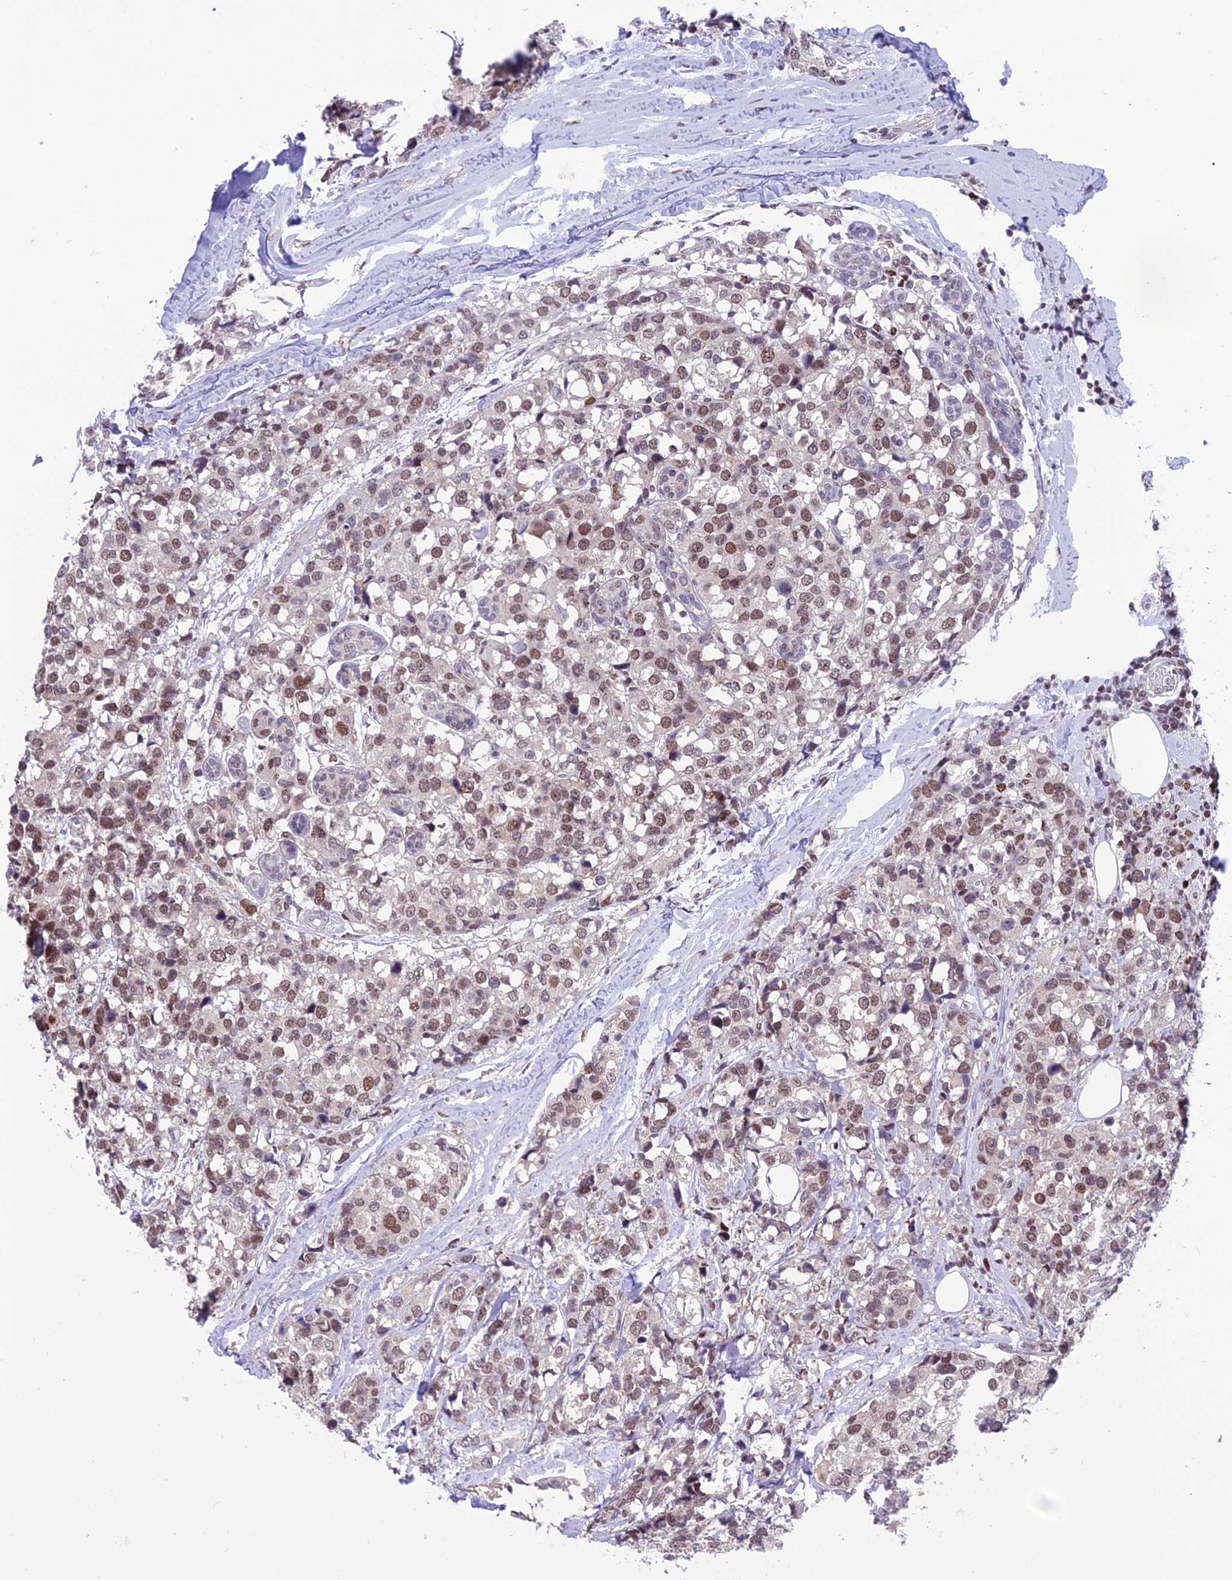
{"staining": {"intensity": "moderate", "quantity": ">75%", "location": "nuclear"}, "tissue": "breast cancer", "cell_type": "Tumor cells", "image_type": "cancer", "snomed": [{"axis": "morphology", "description": "Lobular carcinoma"}, {"axis": "topography", "description": "Breast"}], "caption": "DAB (3,3'-diaminobenzidine) immunohistochemical staining of human lobular carcinoma (breast) reveals moderate nuclear protein expression in about >75% of tumor cells. (IHC, brightfield microscopy, high magnification).", "gene": "MIS12", "patient": {"sex": "female", "age": 59}}